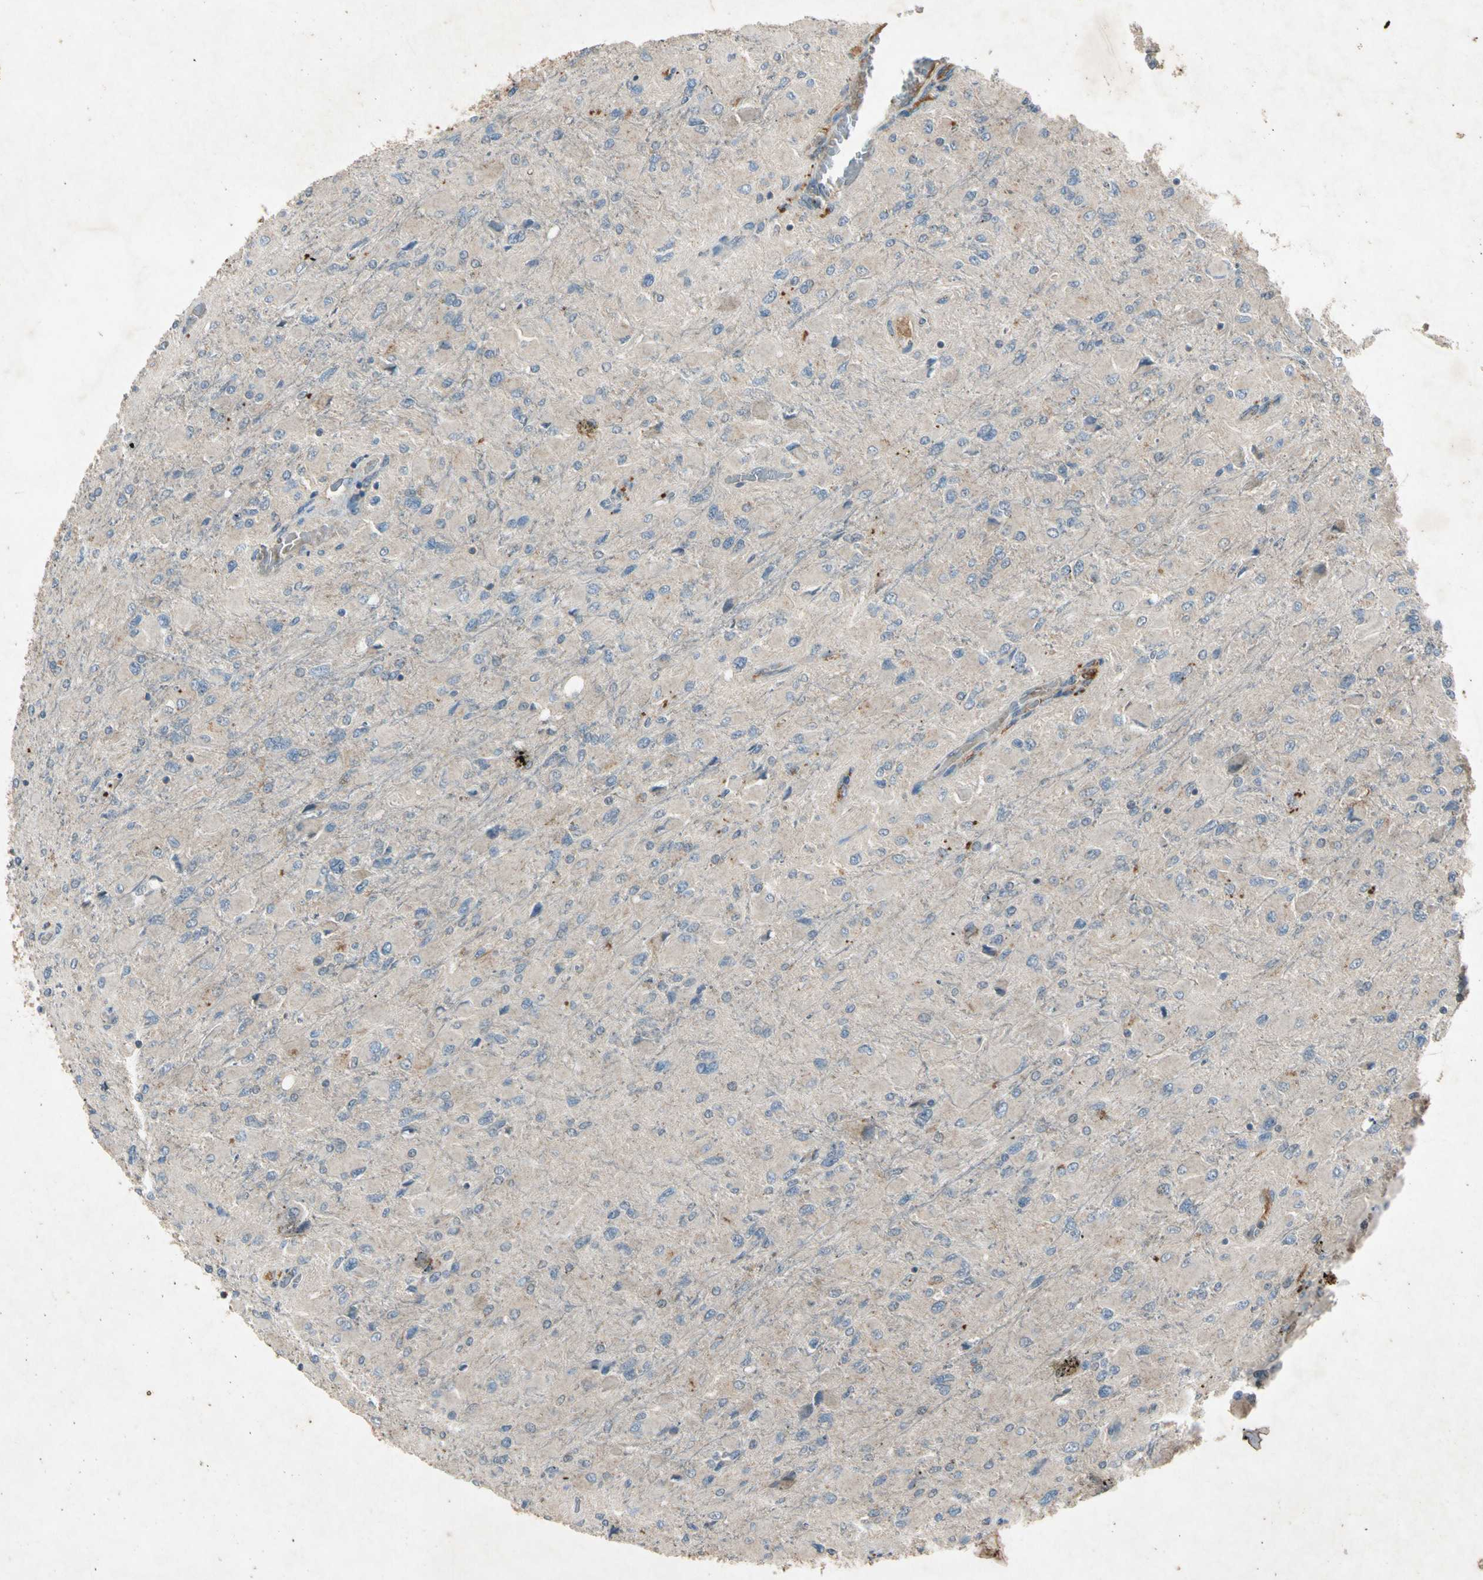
{"staining": {"intensity": "weak", "quantity": "<25%", "location": "cytoplasmic/membranous"}, "tissue": "glioma", "cell_type": "Tumor cells", "image_type": "cancer", "snomed": [{"axis": "morphology", "description": "Glioma, malignant, High grade"}, {"axis": "topography", "description": "Cerebral cortex"}], "caption": "Immunohistochemistry (IHC) micrograph of neoplastic tissue: high-grade glioma (malignant) stained with DAB demonstrates no significant protein positivity in tumor cells. (Stains: DAB IHC with hematoxylin counter stain, Microscopy: brightfield microscopy at high magnification).", "gene": "GPLD1", "patient": {"sex": "female", "age": 36}}